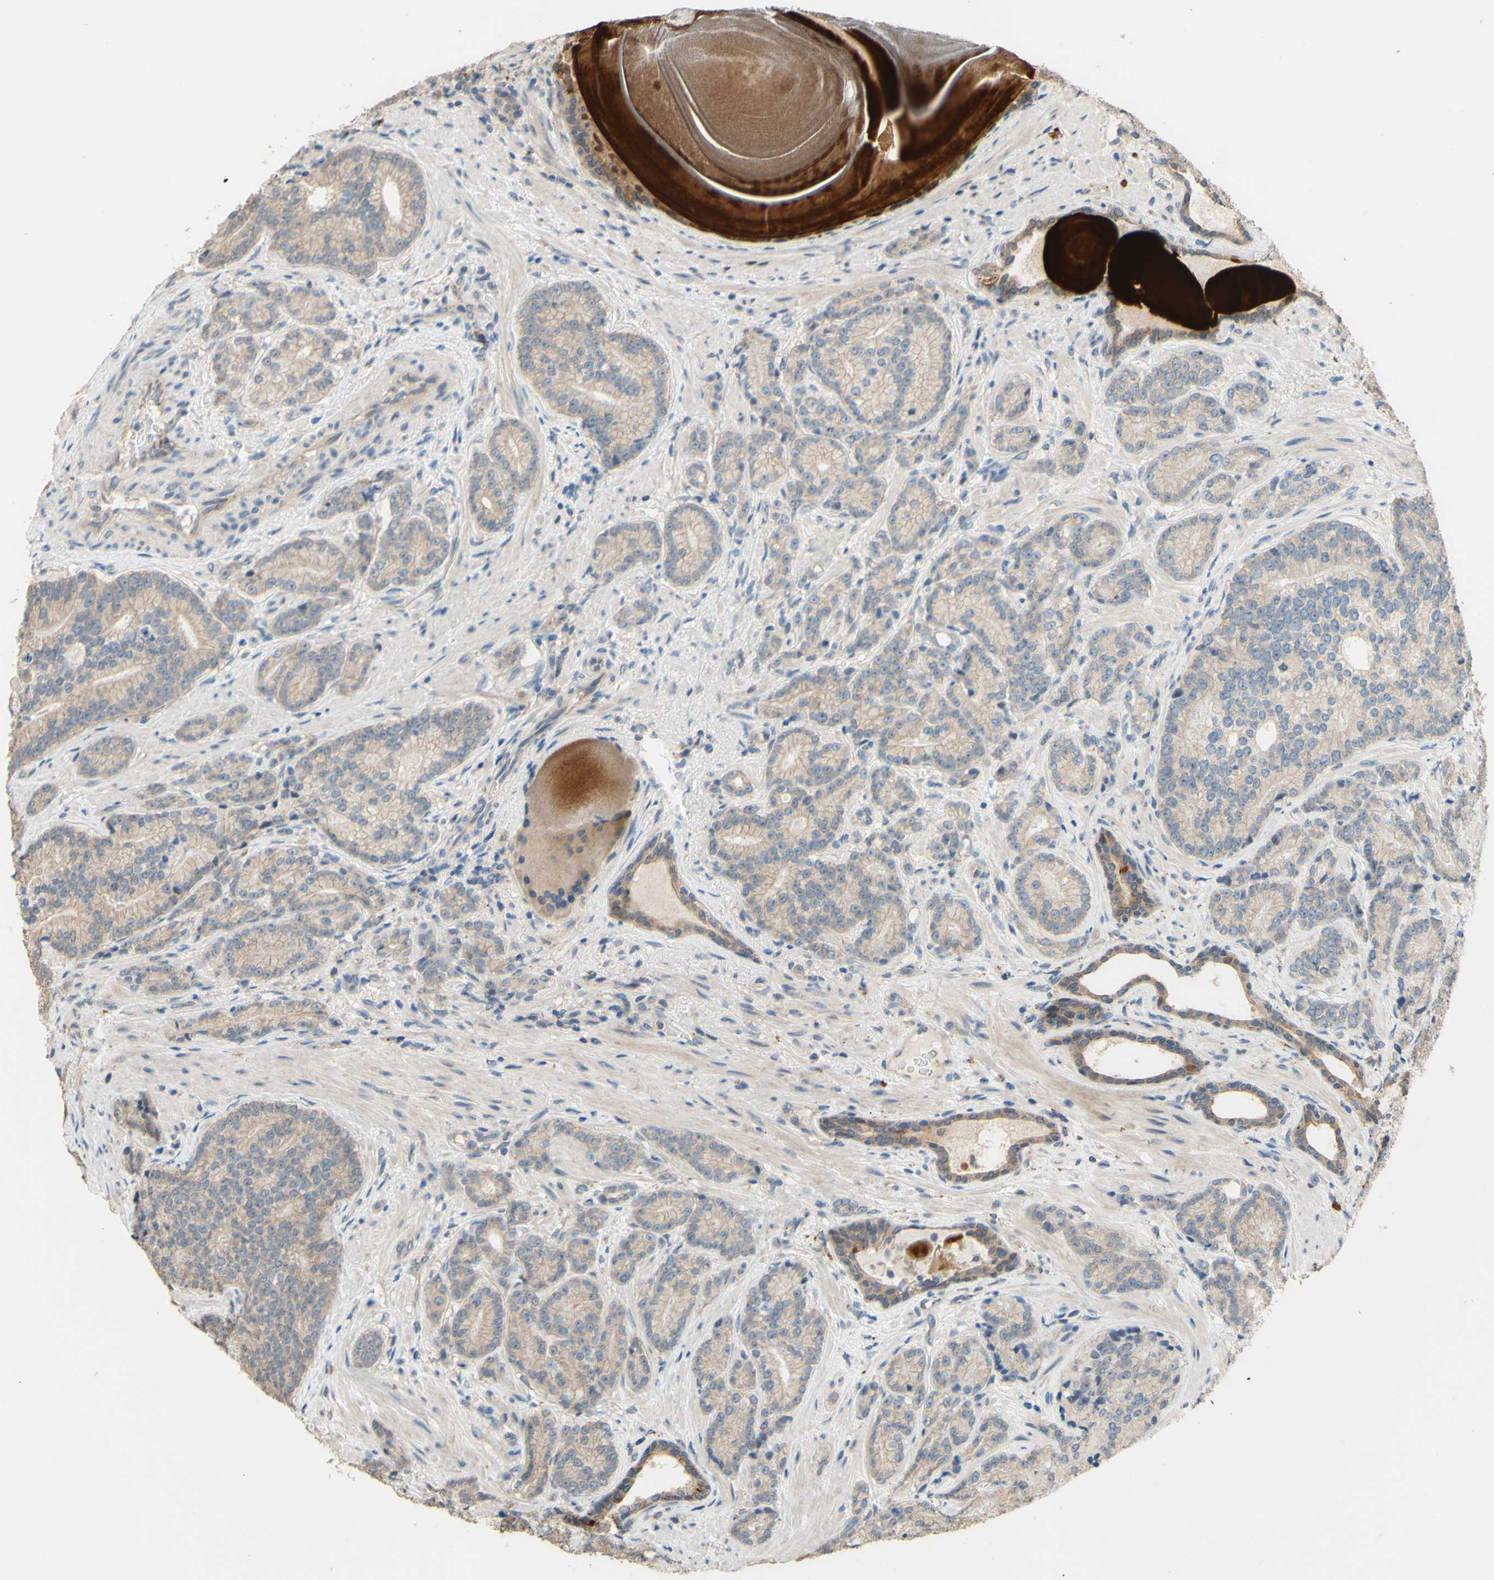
{"staining": {"intensity": "weak", "quantity": "25%-75%", "location": "cytoplasmic/membranous"}, "tissue": "prostate cancer", "cell_type": "Tumor cells", "image_type": "cancer", "snomed": [{"axis": "morphology", "description": "Adenocarcinoma, High grade"}, {"axis": "topography", "description": "Prostate"}], "caption": "IHC staining of adenocarcinoma (high-grade) (prostate), which displays low levels of weak cytoplasmic/membranous expression in approximately 25%-75% of tumor cells indicating weak cytoplasmic/membranous protein expression. The staining was performed using DAB (3,3'-diaminobenzidine) (brown) for protein detection and nuclei were counterstained in hematoxylin (blue).", "gene": "SMIM19", "patient": {"sex": "male", "age": 61}}